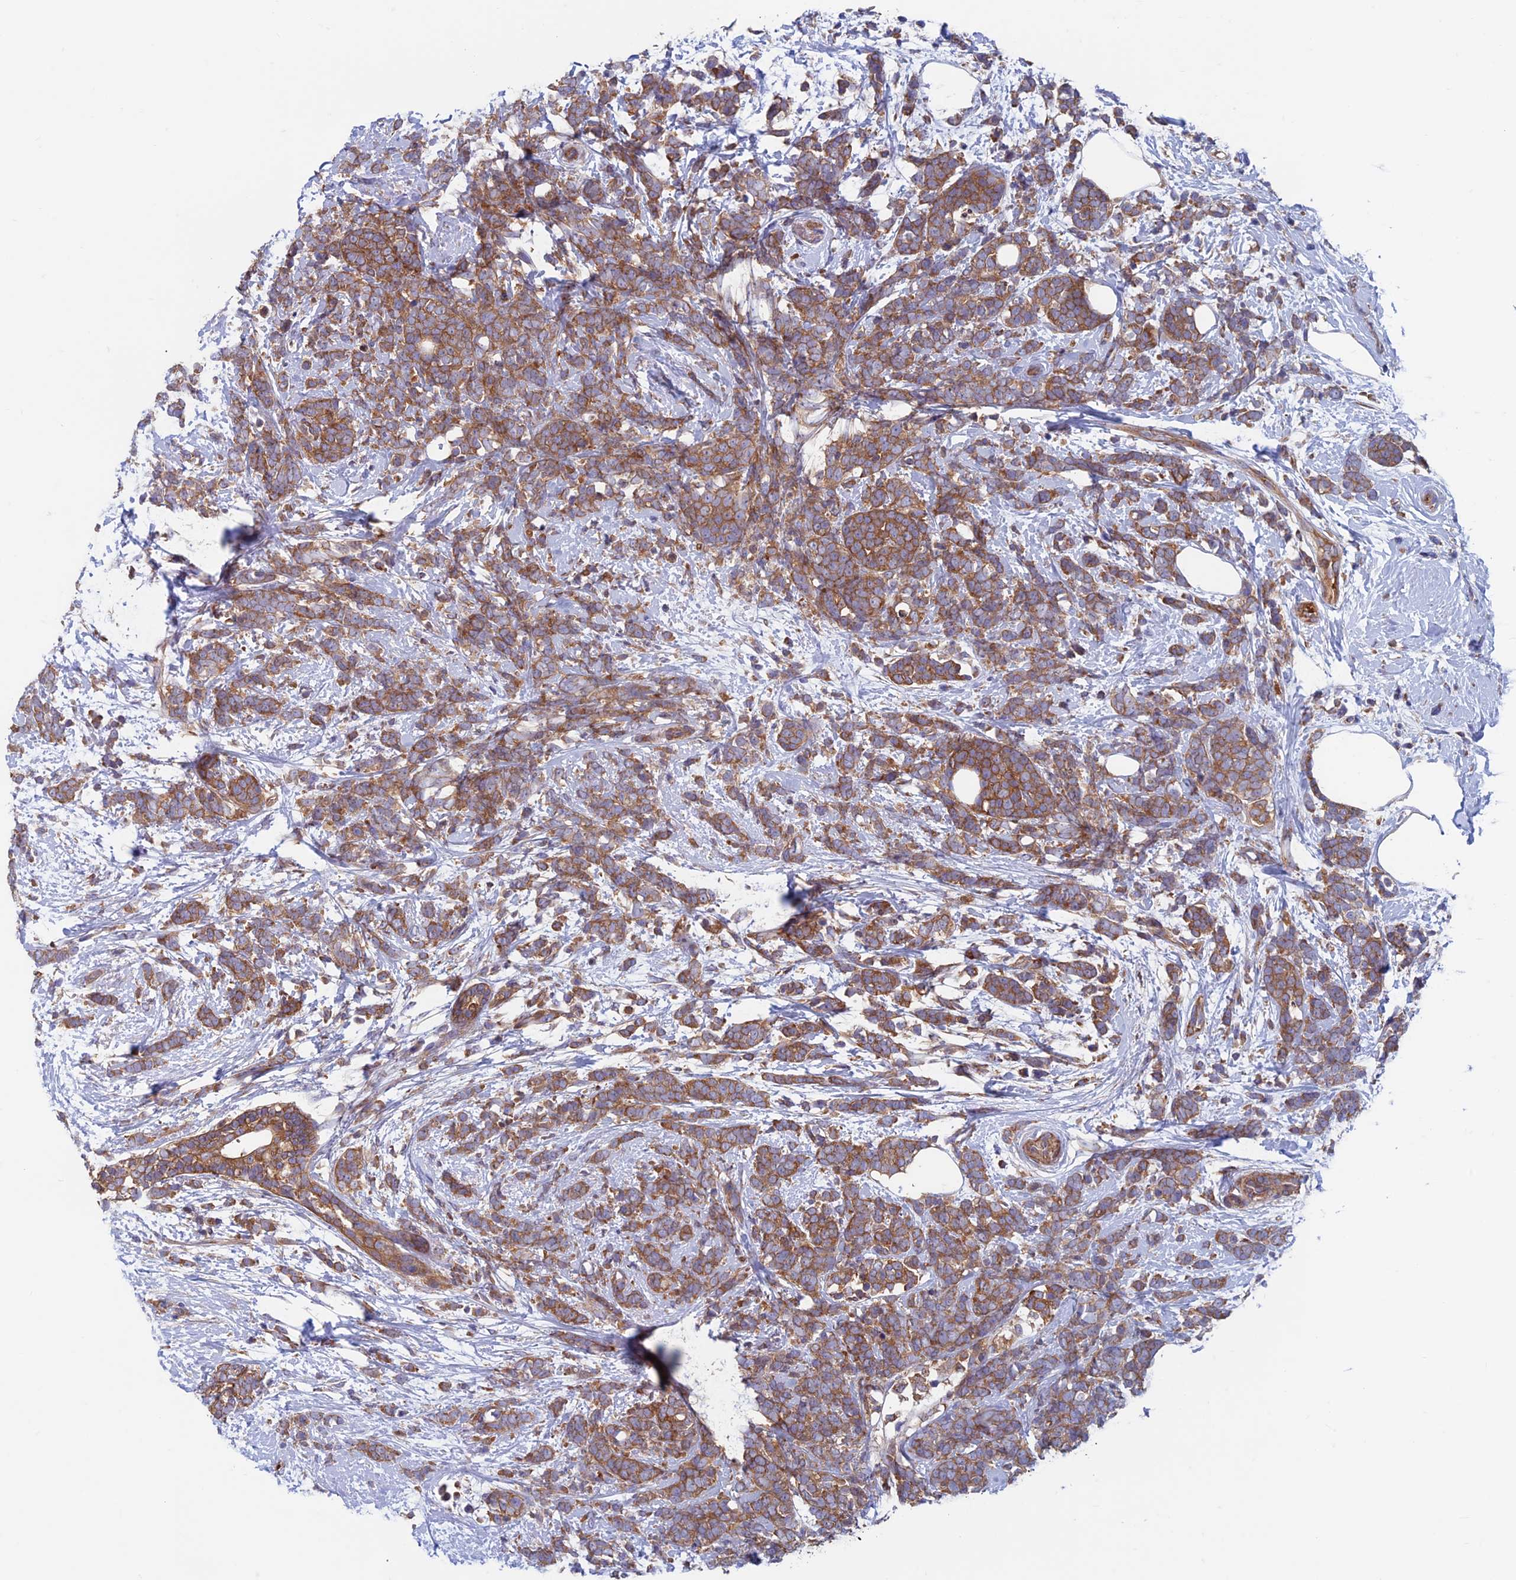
{"staining": {"intensity": "moderate", "quantity": ">75%", "location": "cytoplasmic/membranous"}, "tissue": "breast cancer", "cell_type": "Tumor cells", "image_type": "cancer", "snomed": [{"axis": "morphology", "description": "Lobular carcinoma"}, {"axis": "topography", "description": "Breast"}], "caption": "Protein expression by immunohistochemistry demonstrates moderate cytoplasmic/membranous staining in about >75% of tumor cells in breast cancer (lobular carcinoma).", "gene": "DNM1L", "patient": {"sex": "female", "age": 58}}